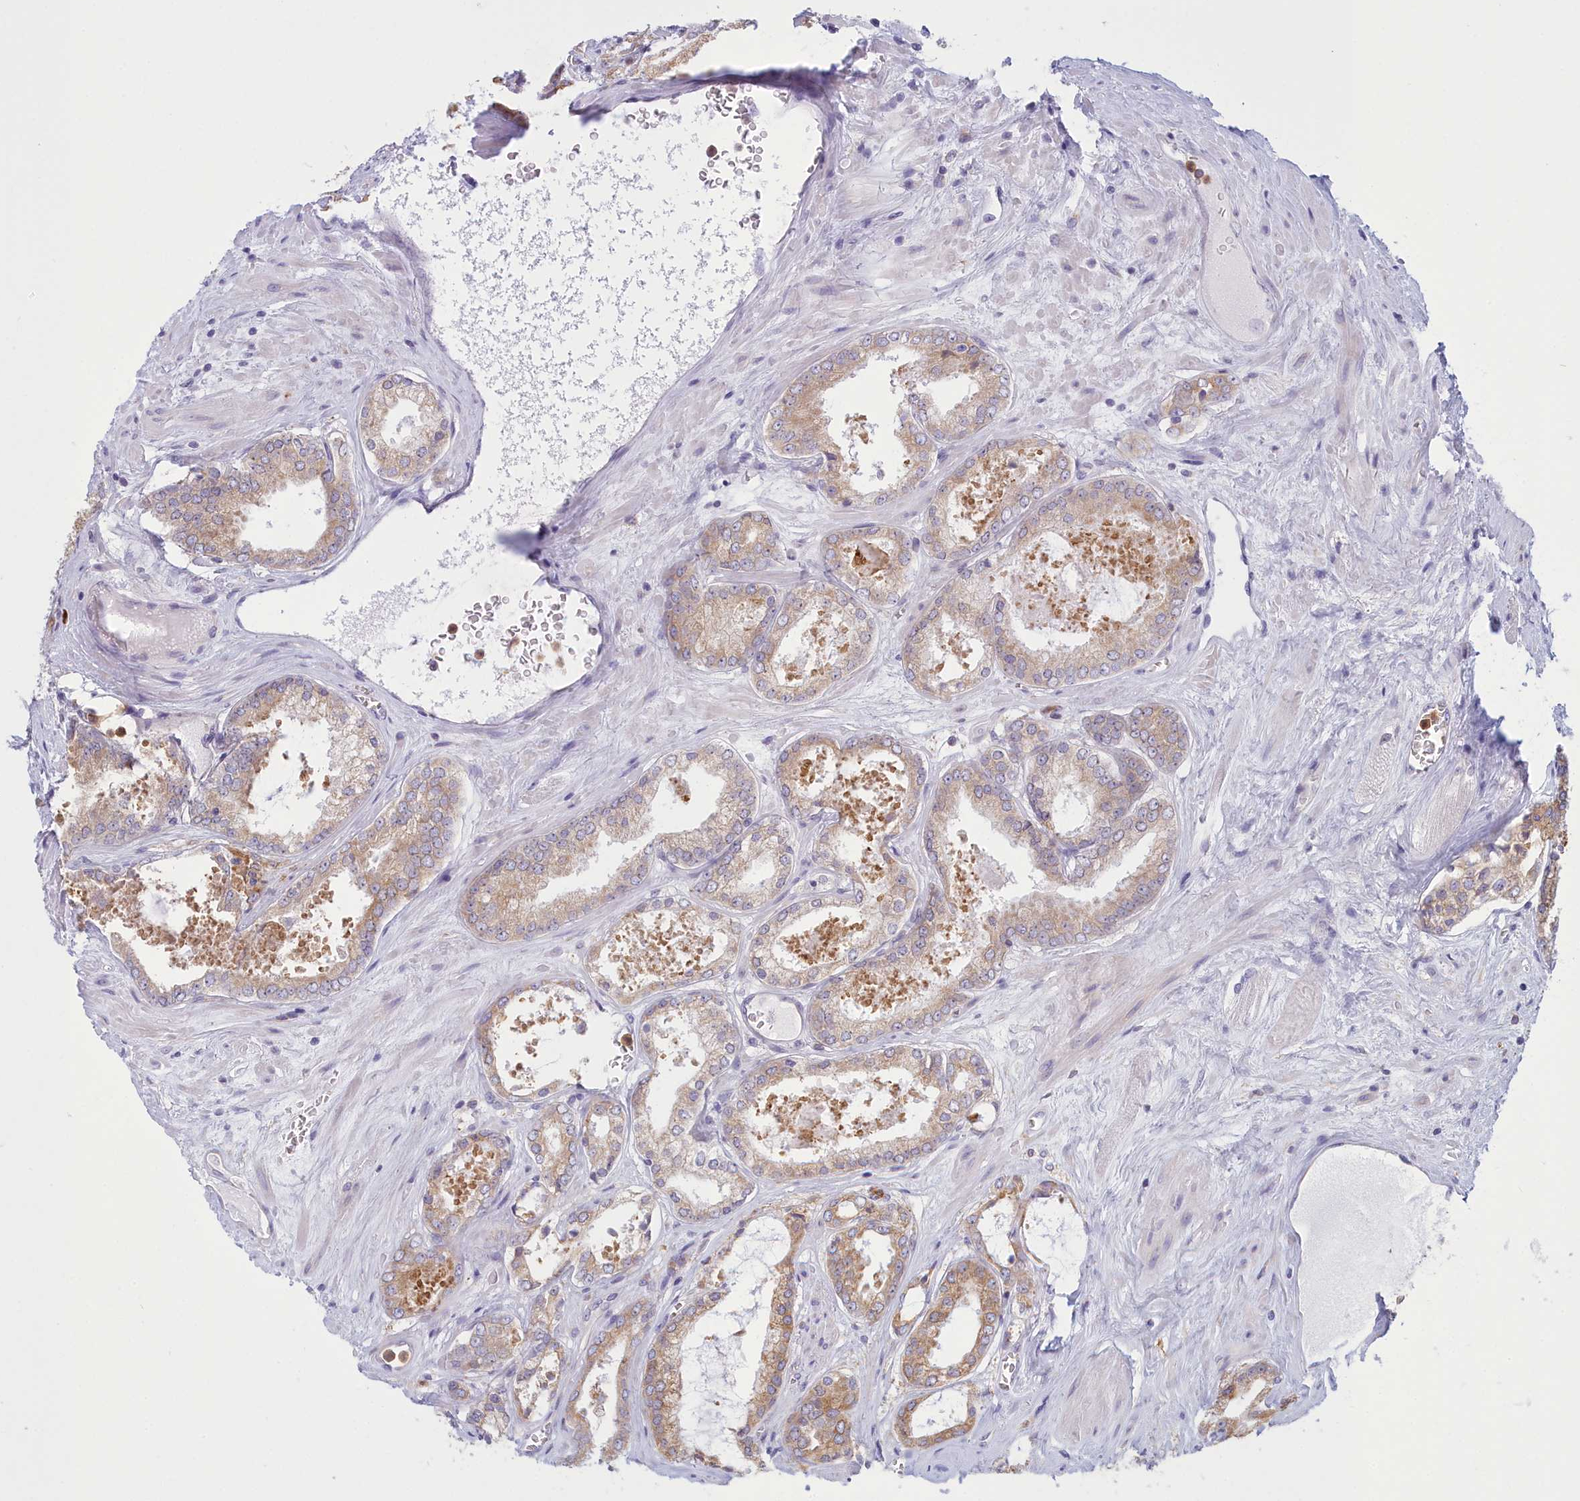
{"staining": {"intensity": "moderate", "quantity": ">75%", "location": "cytoplasmic/membranous"}, "tissue": "prostate cancer", "cell_type": "Tumor cells", "image_type": "cancer", "snomed": [{"axis": "morphology", "description": "Adenocarcinoma, Low grade"}, {"axis": "topography", "description": "Prostate"}], "caption": "An immunohistochemistry photomicrograph of tumor tissue is shown. Protein staining in brown shows moderate cytoplasmic/membranous positivity in adenocarcinoma (low-grade) (prostate) within tumor cells.", "gene": "HM13", "patient": {"sex": "male", "age": 68}}